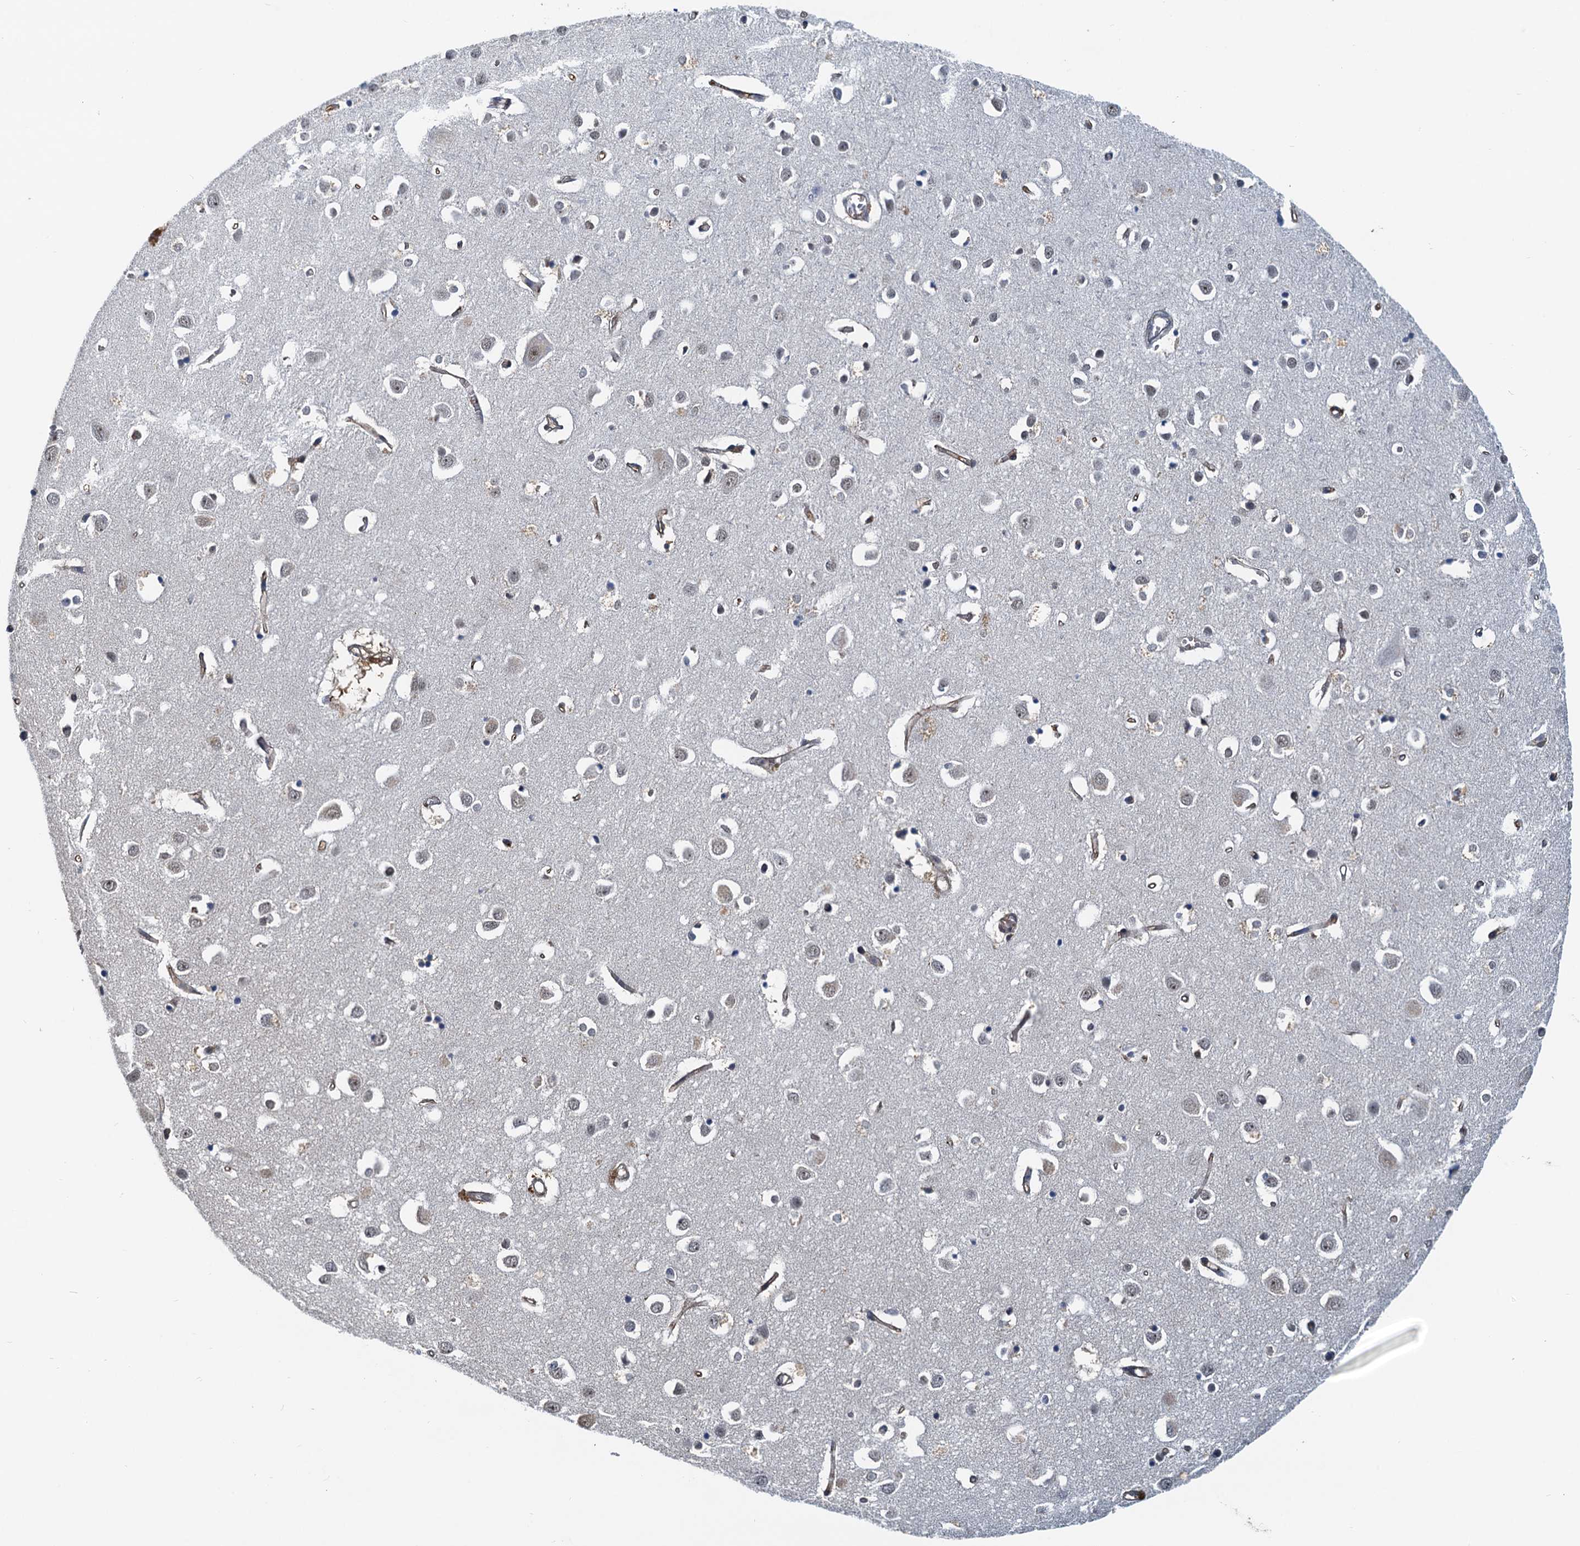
{"staining": {"intensity": "weak", "quantity": "25%-75%", "location": "cytoplasmic/membranous"}, "tissue": "cerebral cortex", "cell_type": "Endothelial cells", "image_type": "normal", "snomed": [{"axis": "morphology", "description": "Normal tissue, NOS"}, {"axis": "topography", "description": "Cerebral cortex"}], "caption": "IHC image of benign cerebral cortex stained for a protein (brown), which reveals low levels of weak cytoplasmic/membranous expression in about 25%-75% of endothelial cells.", "gene": "SPINDOC", "patient": {"sex": "female", "age": 64}}